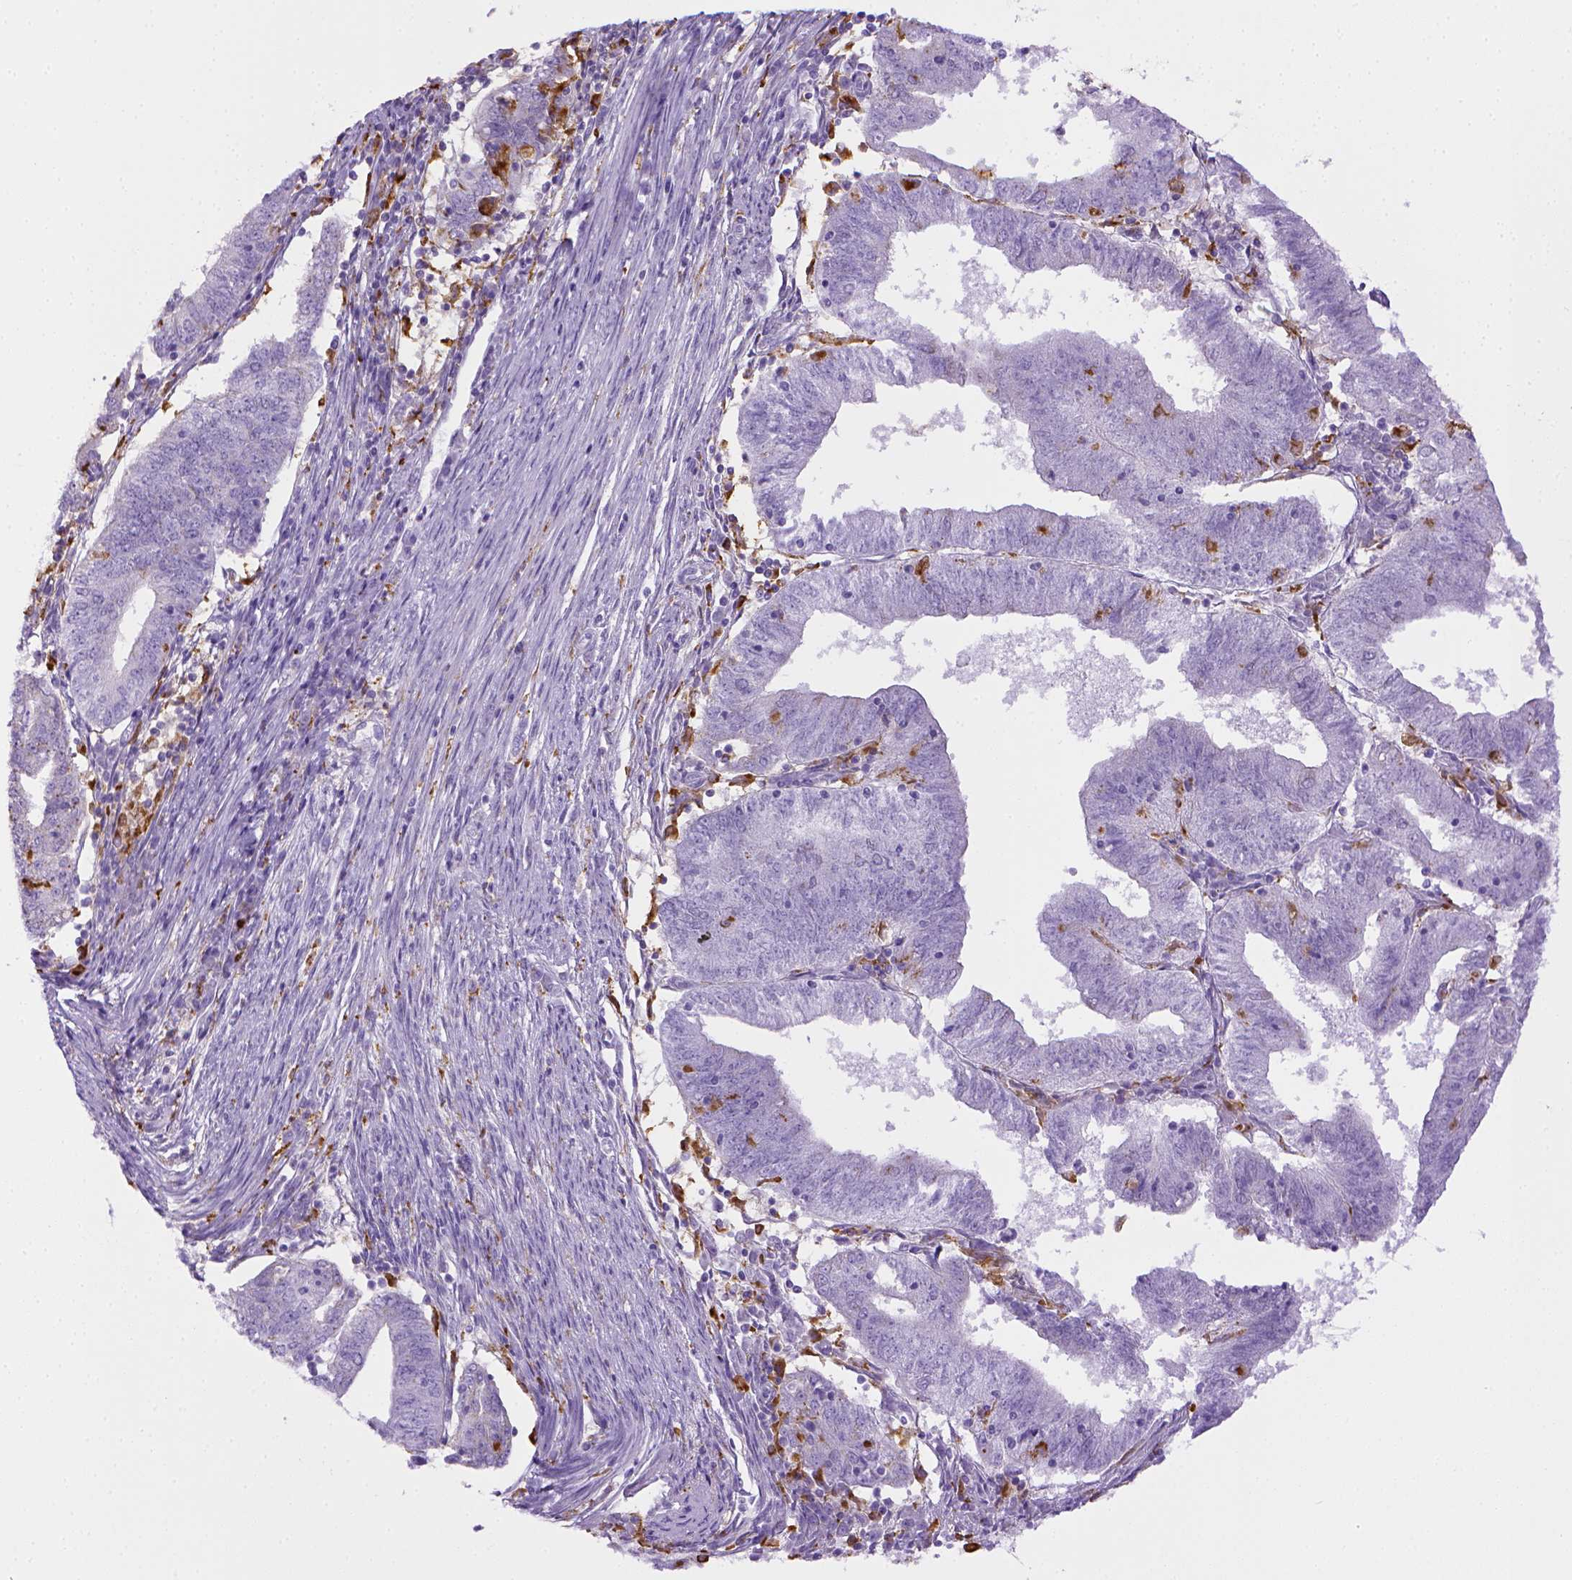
{"staining": {"intensity": "negative", "quantity": "none", "location": "none"}, "tissue": "endometrial cancer", "cell_type": "Tumor cells", "image_type": "cancer", "snomed": [{"axis": "morphology", "description": "Adenocarcinoma, NOS"}, {"axis": "topography", "description": "Endometrium"}], "caption": "The photomicrograph displays no staining of tumor cells in endometrial cancer.", "gene": "CD68", "patient": {"sex": "female", "age": 82}}